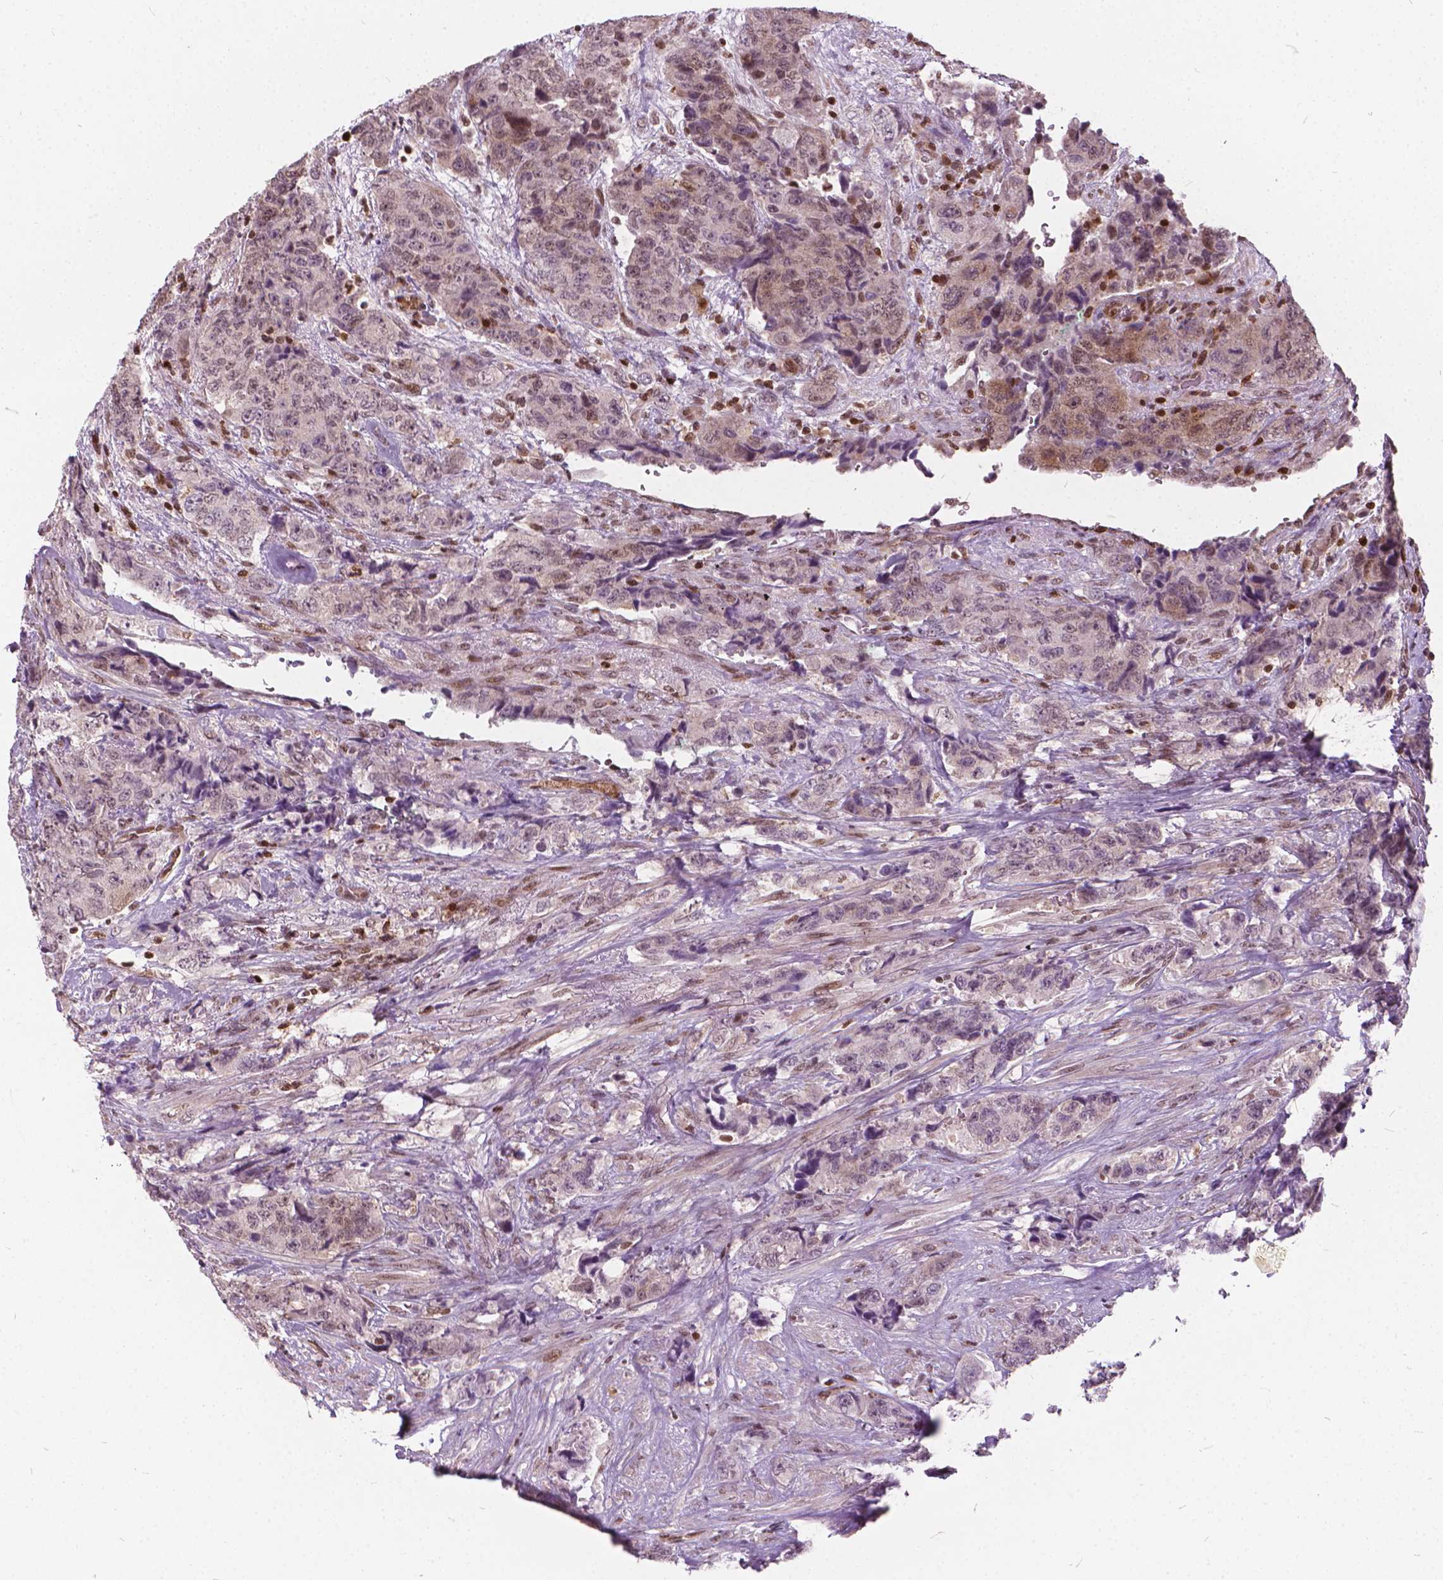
{"staining": {"intensity": "weak", "quantity": "25%-75%", "location": "nuclear"}, "tissue": "urothelial cancer", "cell_type": "Tumor cells", "image_type": "cancer", "snomed": [{"axis": "morphology", "description": "Urothelial carcinoma, High grade"}, {"axis": "topography", "description": "Urinary bladder"}], "caption": "DAB (3,3'-diaminobenzidine) immunohistochemical staining of urothelial carcinoma (high-grade) exhibits weak nuclear protein positivity in approximately 25%-75% of tumor cells. (DAB (3,3'-diaminobenzidine) = brown stain, brightfield microscopy at high magnification).", "gene": "STAT5B", "patient": {"sex": "female", "age": 78}}